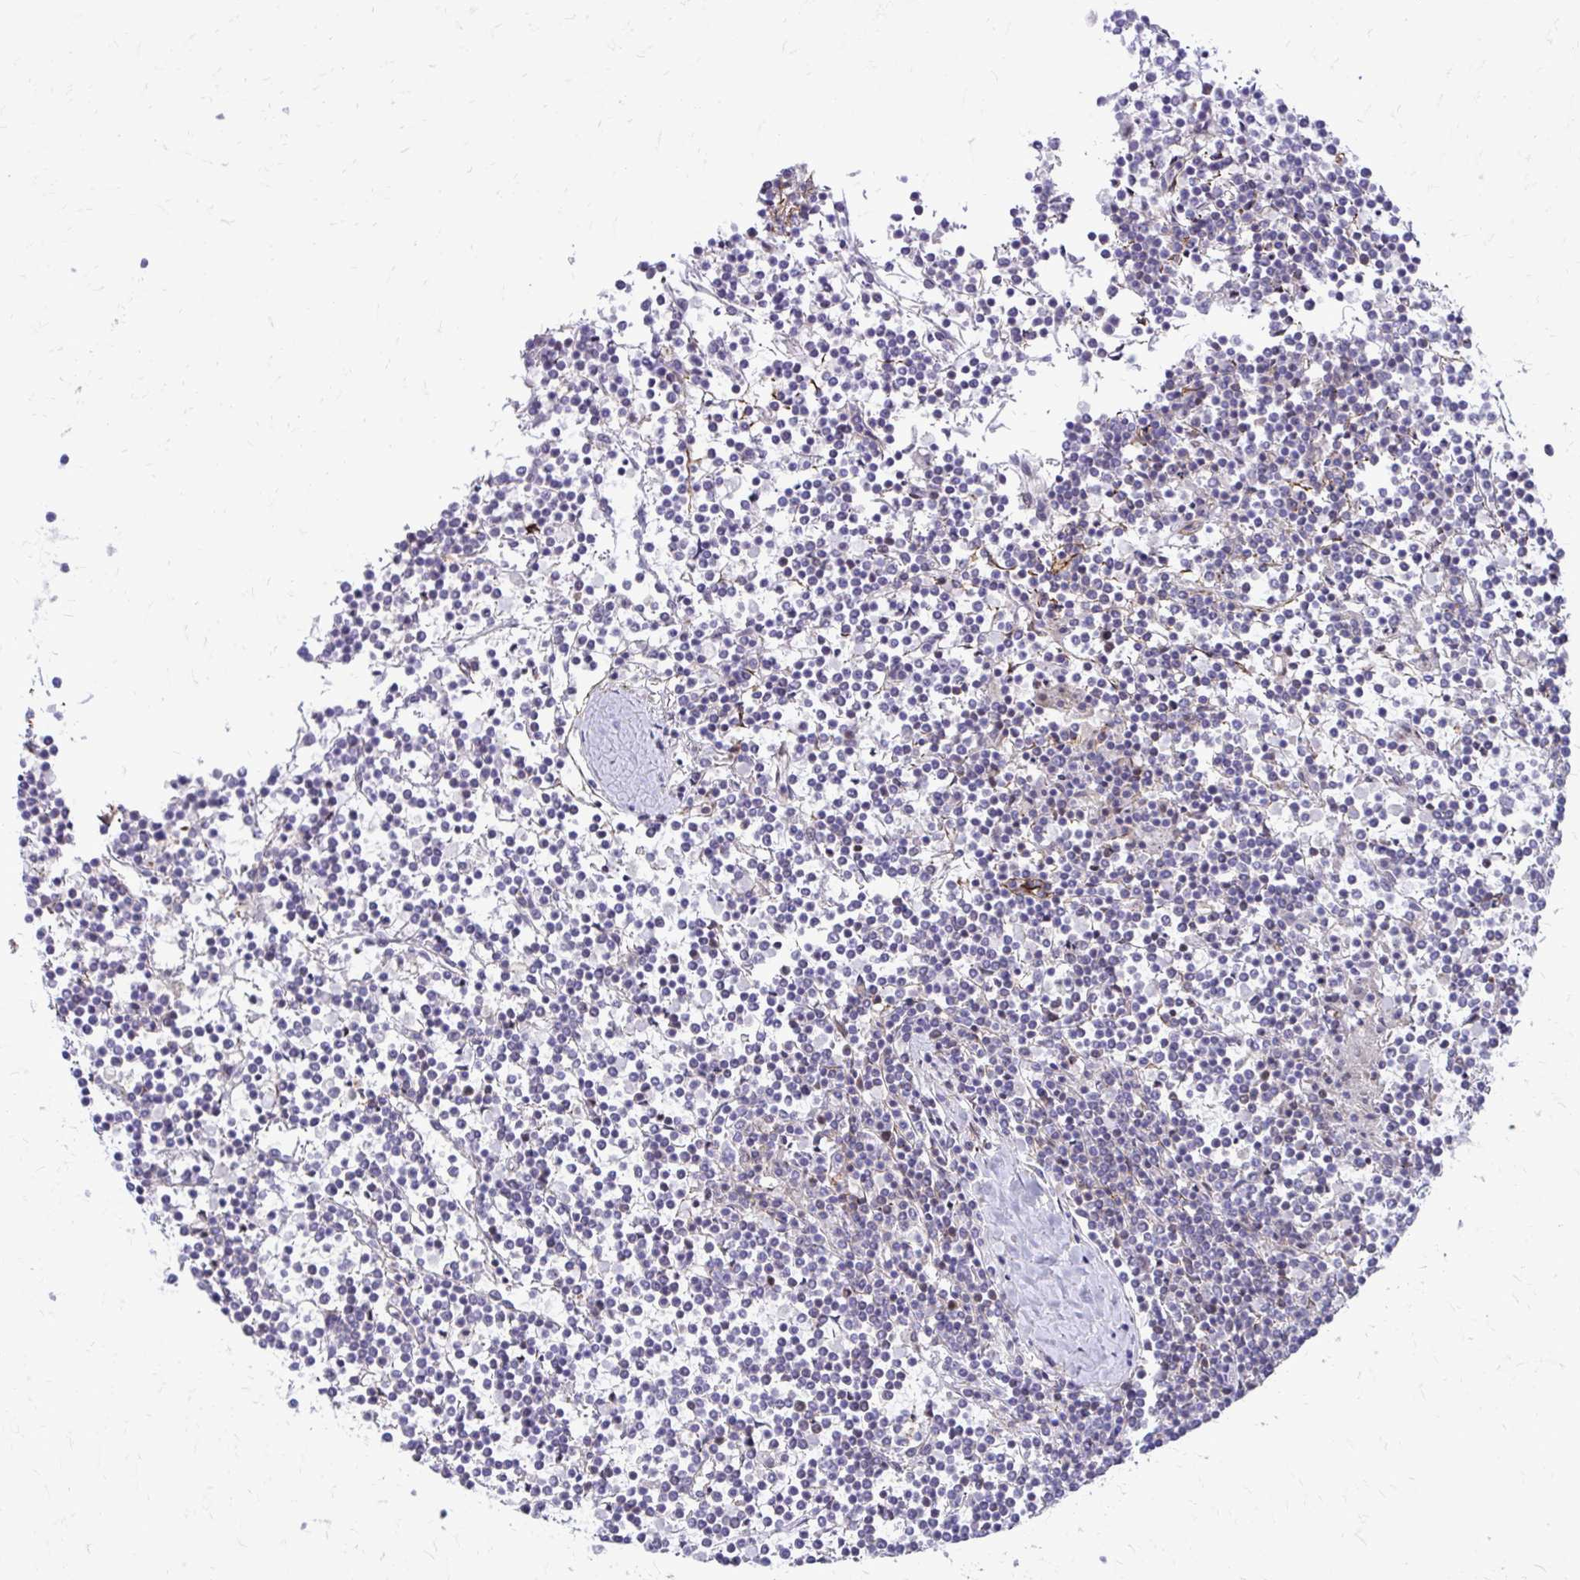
{"staining": {"intensity": "negative", "quantity": "none", "location": "none"}, "tissue": "lymphoma", "cell_type": "Tumor cells", "image_type": "cancer", "snomed": [{"axis": "morphology", "description": "Malignant lymphoma, non-Hodgkin's type, Low grade"}, {"axis": "topography", "description": "Spleen"}], "caption": "Micrograph shows no significant protein expression in tumor cells of low-grade malignant lymphoma, non-Hodgkin's type.", "gene": "ANKRD30B", "patient": {"sex": "female", "age": 19}}